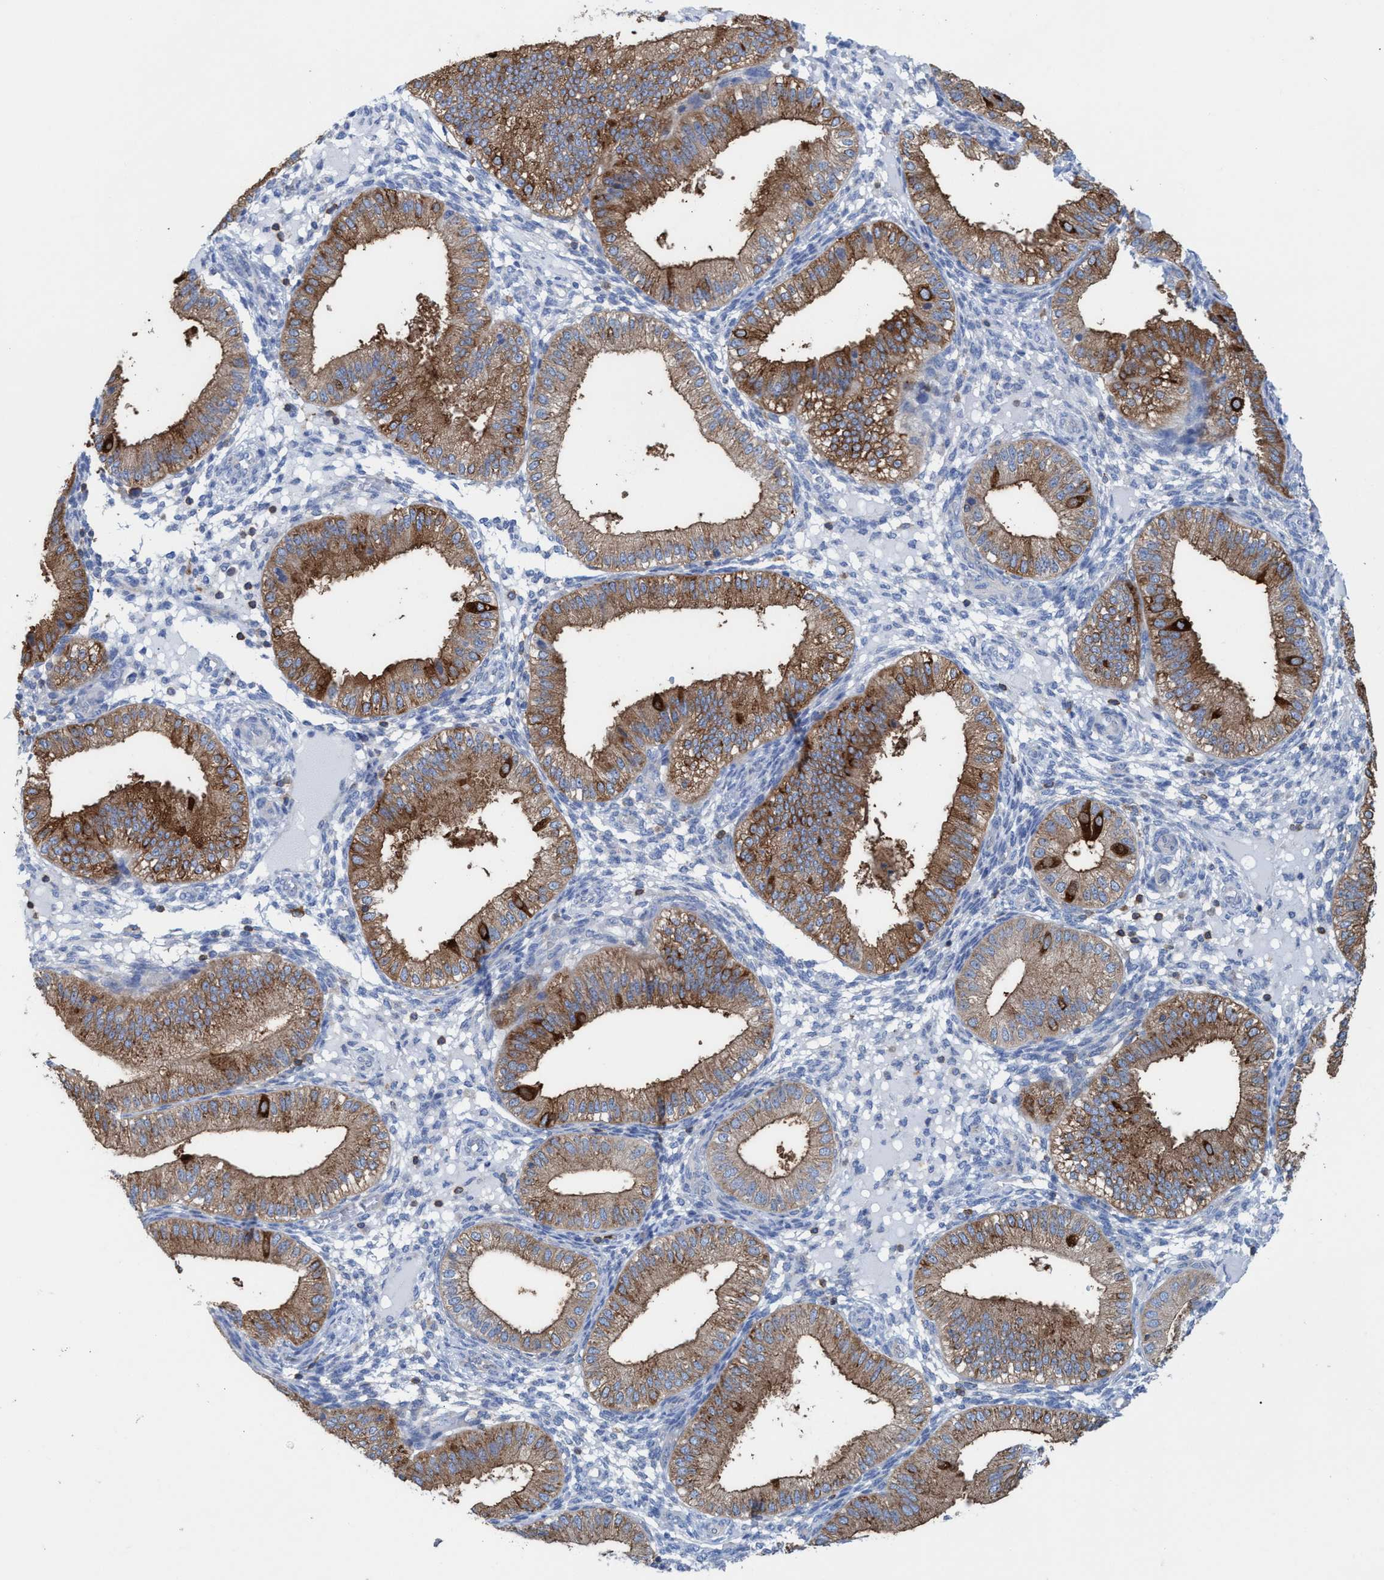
{"staining": {"intensity": "negative", "quantity": "none", "location": "none"}, "tissue": "endometrium", "cell_type": "Cells in endometrial stroma", "image_type": "normal", "snomed": [{"axis": "morphology", "description": "Normal tissue, NOS"}, {"axis": "topography", "description": "Endometrium"}], "caption": "This image is of normal endometrium stained with immunohistochemistry (IHC) to label a protein in brown with the nuclei are counter-stained blue. There is no positivity in cells in endometrial stroma. (DAB immunohistochemistry (IHC) with hematoxylin counter stain).", "gene": "EZR", "patient": {"sex": "female", "age": 39}}